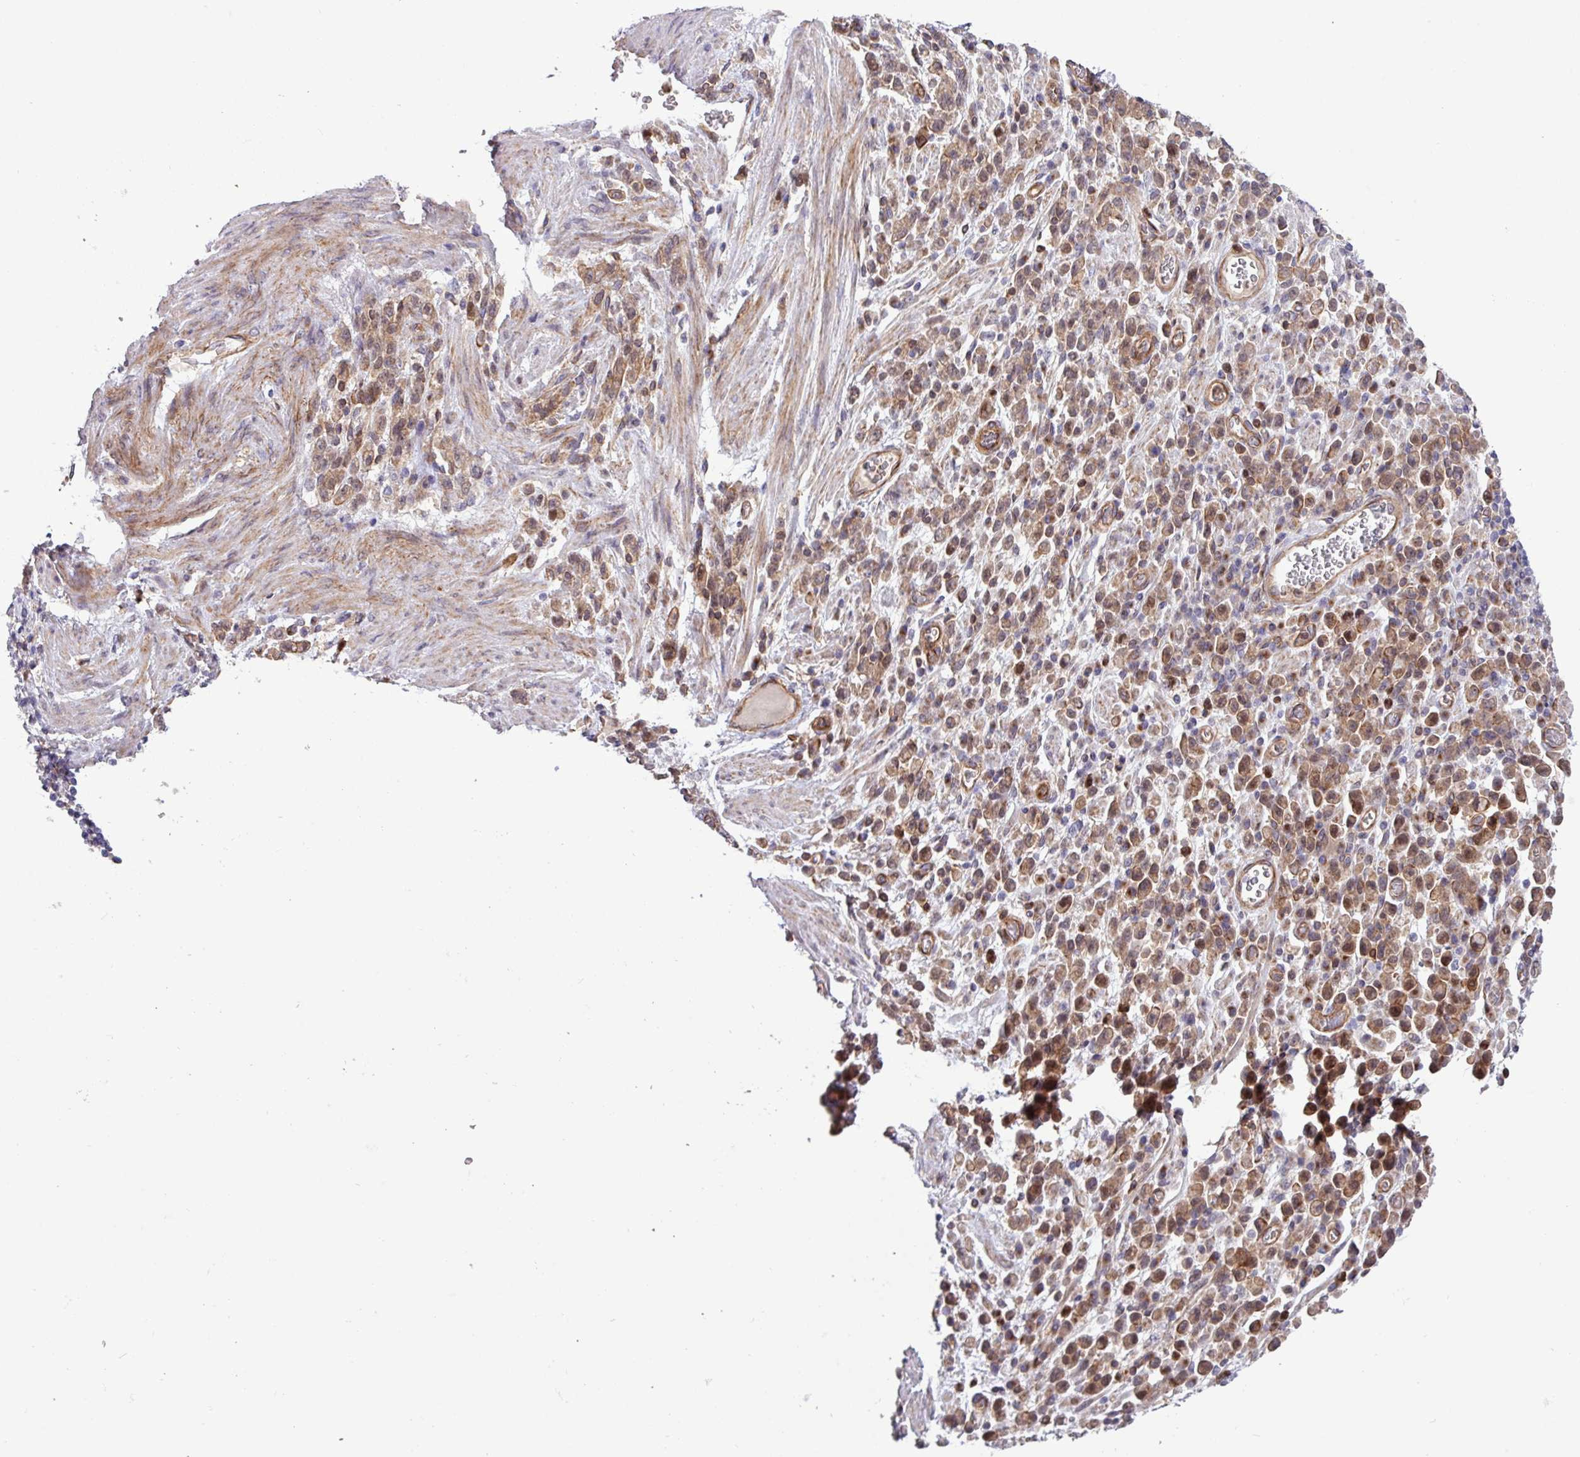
{"staining": {"intensity": "moderate", "quantity": ">75%", "location": "cytoplasmic/membranous,nuclear"}, "tissue": "stomach cancer", "cell_type": "Tumor cells", "image_type": "cancer", "snomed": [{"axis": "morphology", "description": "Adenocarcinoma, NOS"}, {"axis": "topography", "description": "Stomach"}], "caption": "Immunohistochemistry (IHC) of human stomach cancer demonstrates medium levels of moderate cytoplasmic/membranous and nuclear staining in approximately >75% of tumor cells. The protein of interest is stained brown, and the nuclei are stained in blue (DAB (3,3'-diaminobenzidine) IHC with brightfield microscopy, high magnification).", "gene": "CNTRL", "patient": {"sex": "male", "age": 77}}